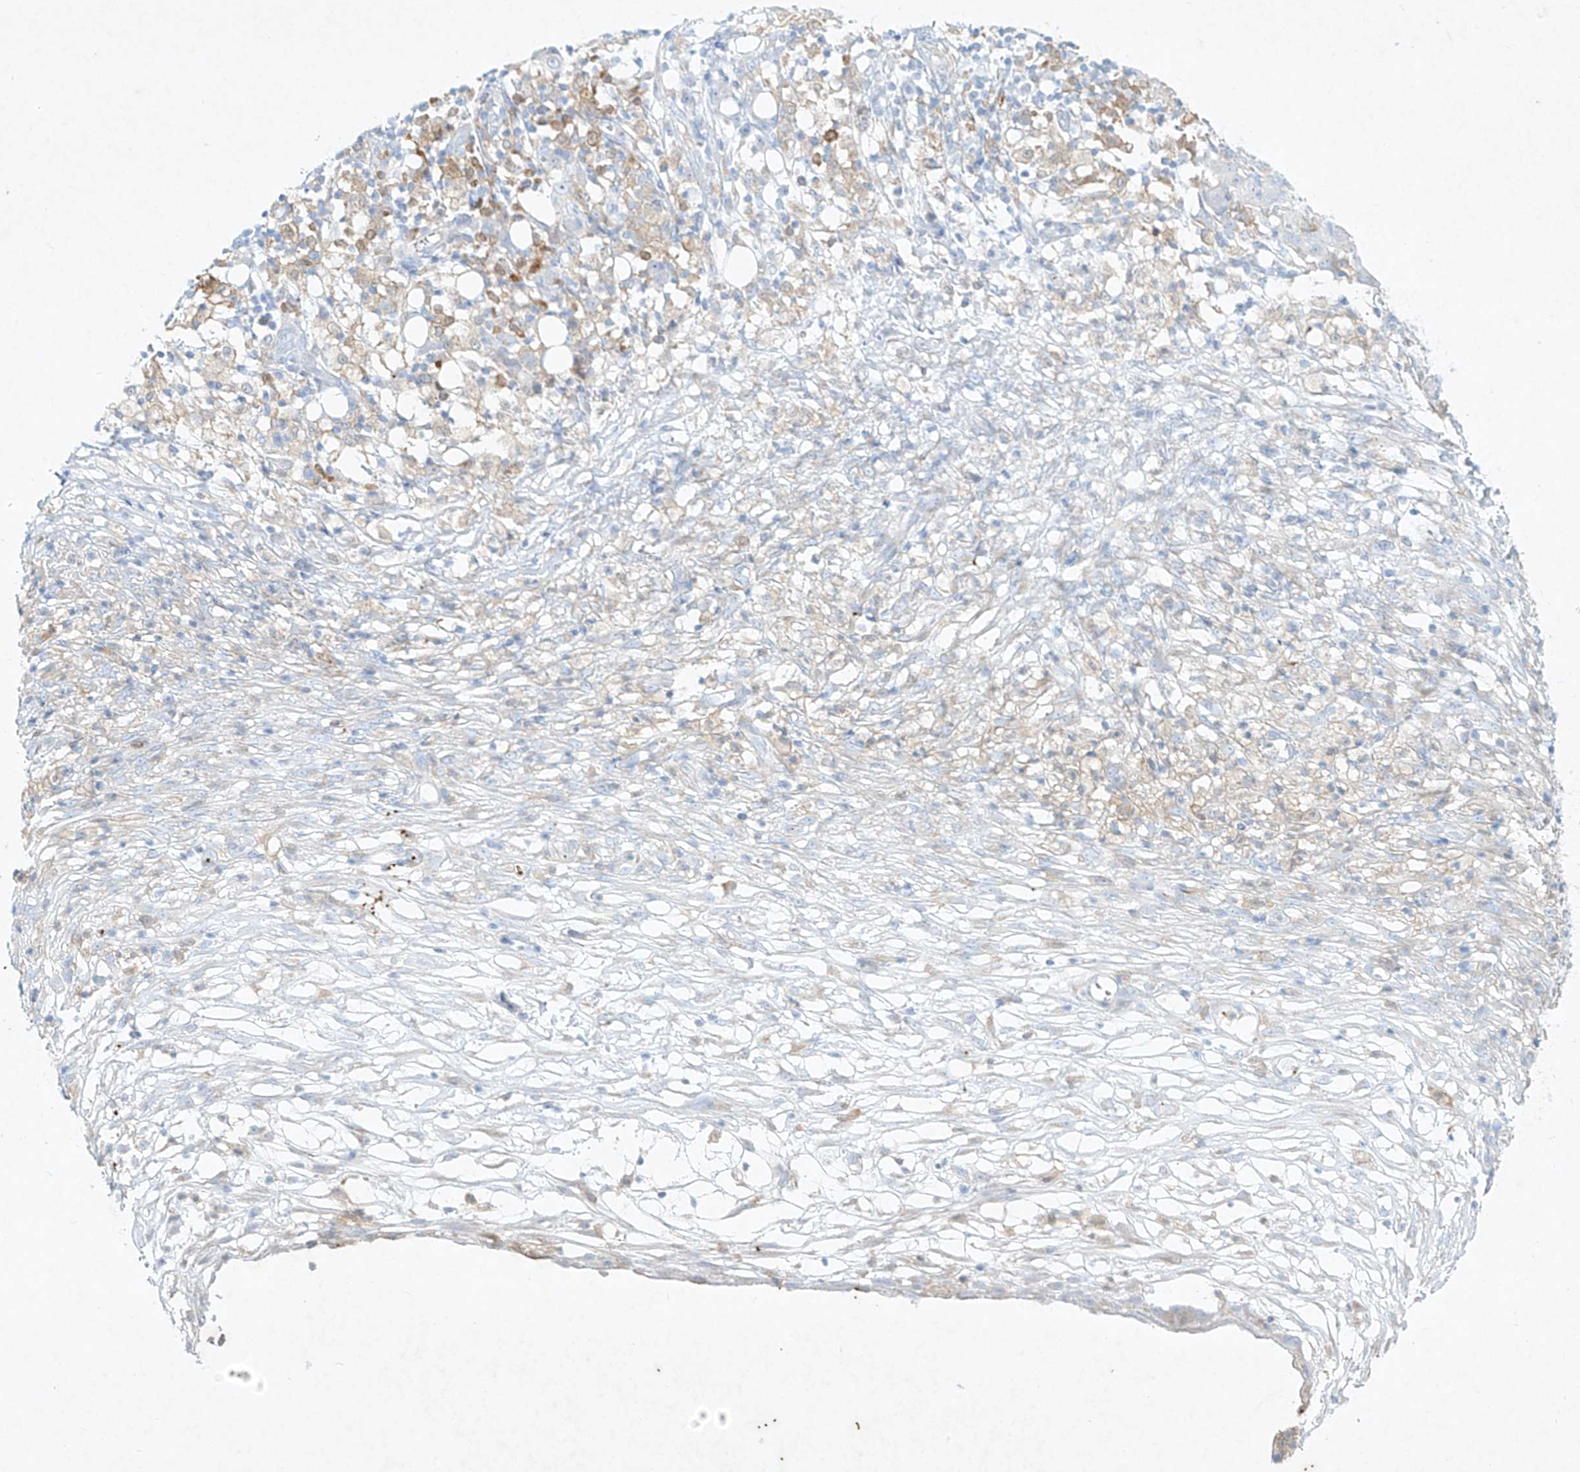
{"staining": {"intensity": "negative", "quantity": "none", "location": "none"}, "tissue": "ovarian cancer", "cell_type": "Tumor cells", "image_type": "cancer", "snomed": [{"axis": "morphology", "description": "Carcinoma, endometroid"}, {"axis": "topography", "description": "Ovary"}], "caption": "The photomicrograph reveals no staining of tumor cells in ovarian endometroid carcinoma. The staining is performed using DAB brown chromogen with nuclei counter-stained in using hematoxylin.", "gene": "PLEK", "patient": {"sex": "female", "age": 42}}